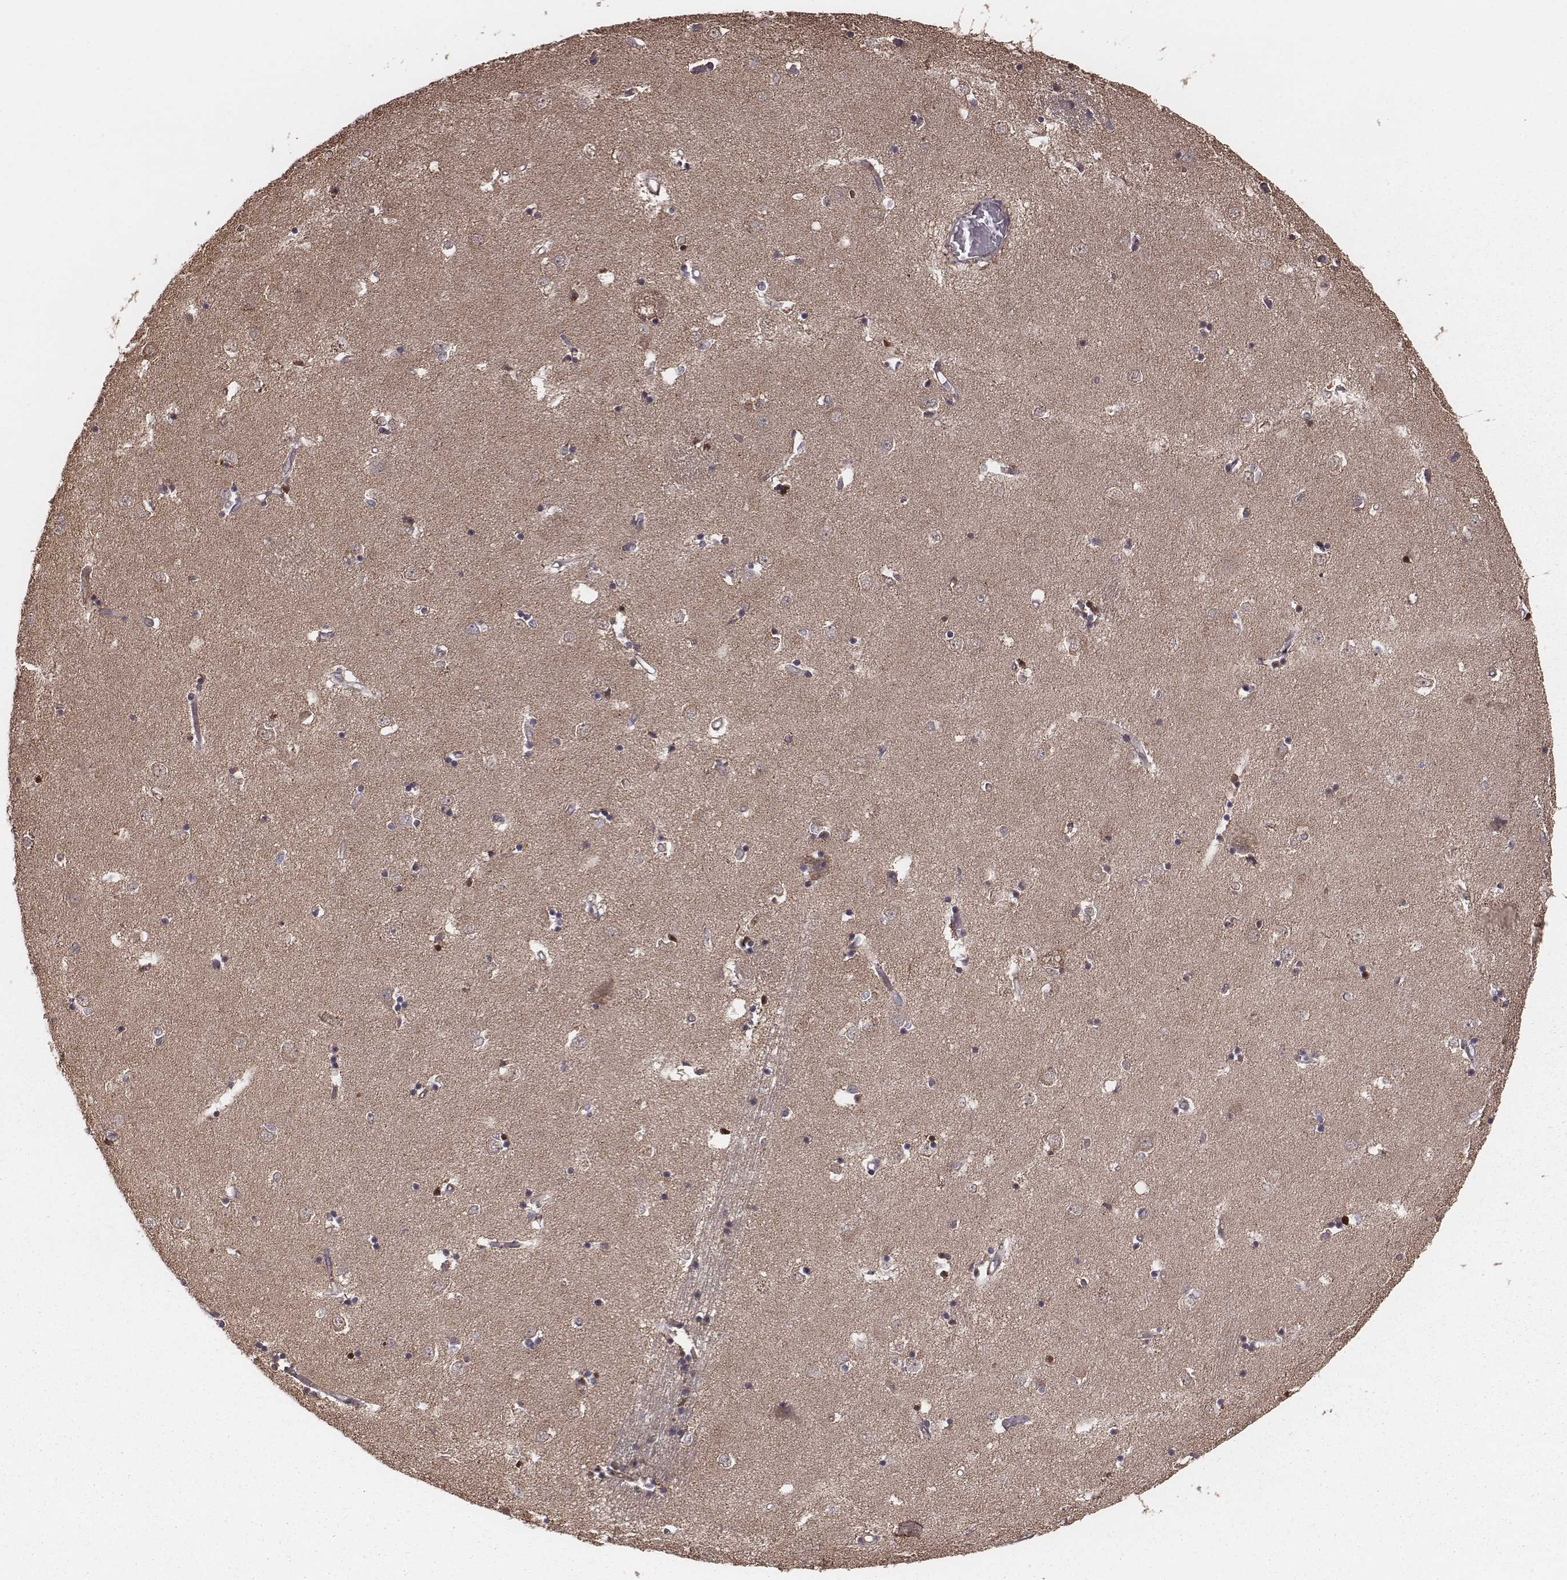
{"staining": {"intensity": "weak", "quantity": ">75%", "location": "cytoplasmic/membranous"}, "tissue": "caudate", "cell_type": "Glial cells", "image_type": "normal", "snomed": [{"axis": "morphology", "description": "Normal tissue, NOS"}, {"axis": "topography", "description": "Lateral ventricle wall"}], "caption": "Glial cells reveal low levels of weak cytoplasmic/membranous positivity in approximately >75% of cells in unremarkable human caudate.", "gene": "PDCD2L", "patient": {"sex": "male", "age": 54}}